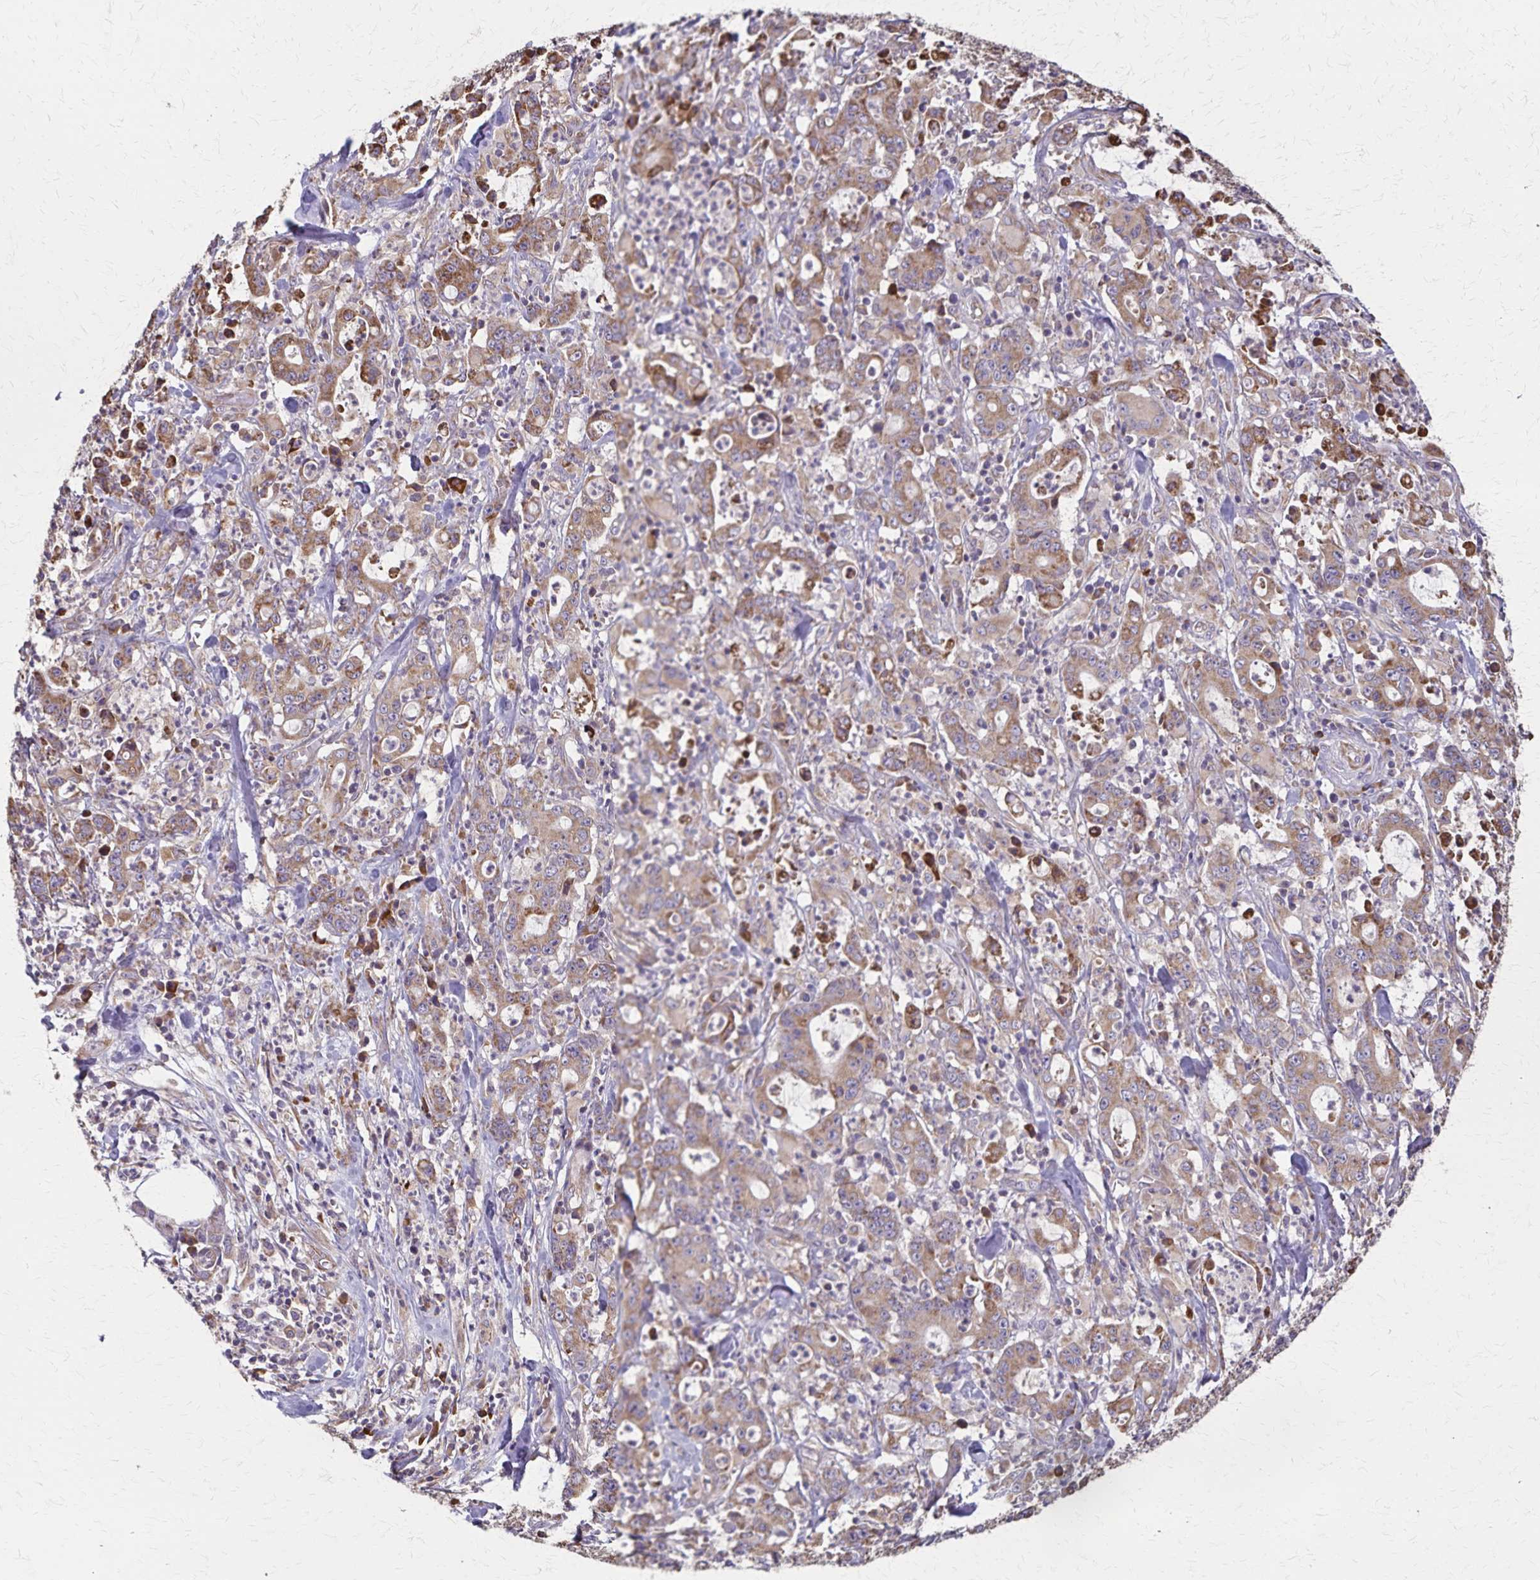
{"staining": {"intensity": "moderate", "quantity": ">75%", "location": "cytoplasmic/membranous"}, "tissue": "stomach cancer", "cell_type": "Tumor cells", "image_type": "cancer", "snomed": [{"axis": "morphology", "description": "Adenocarcinoma, NOS"}, {"axis": "topography", "description": "Stomach, upper"}], "caption": "Immunohistochemistry (IHC) of human stomach cancer displays medium levels of moderate cytoplasmic/membranous expression in about >75% of tumor cells.", "gene": "RNF10", "patient": {"sex": "male", "age": 68}}